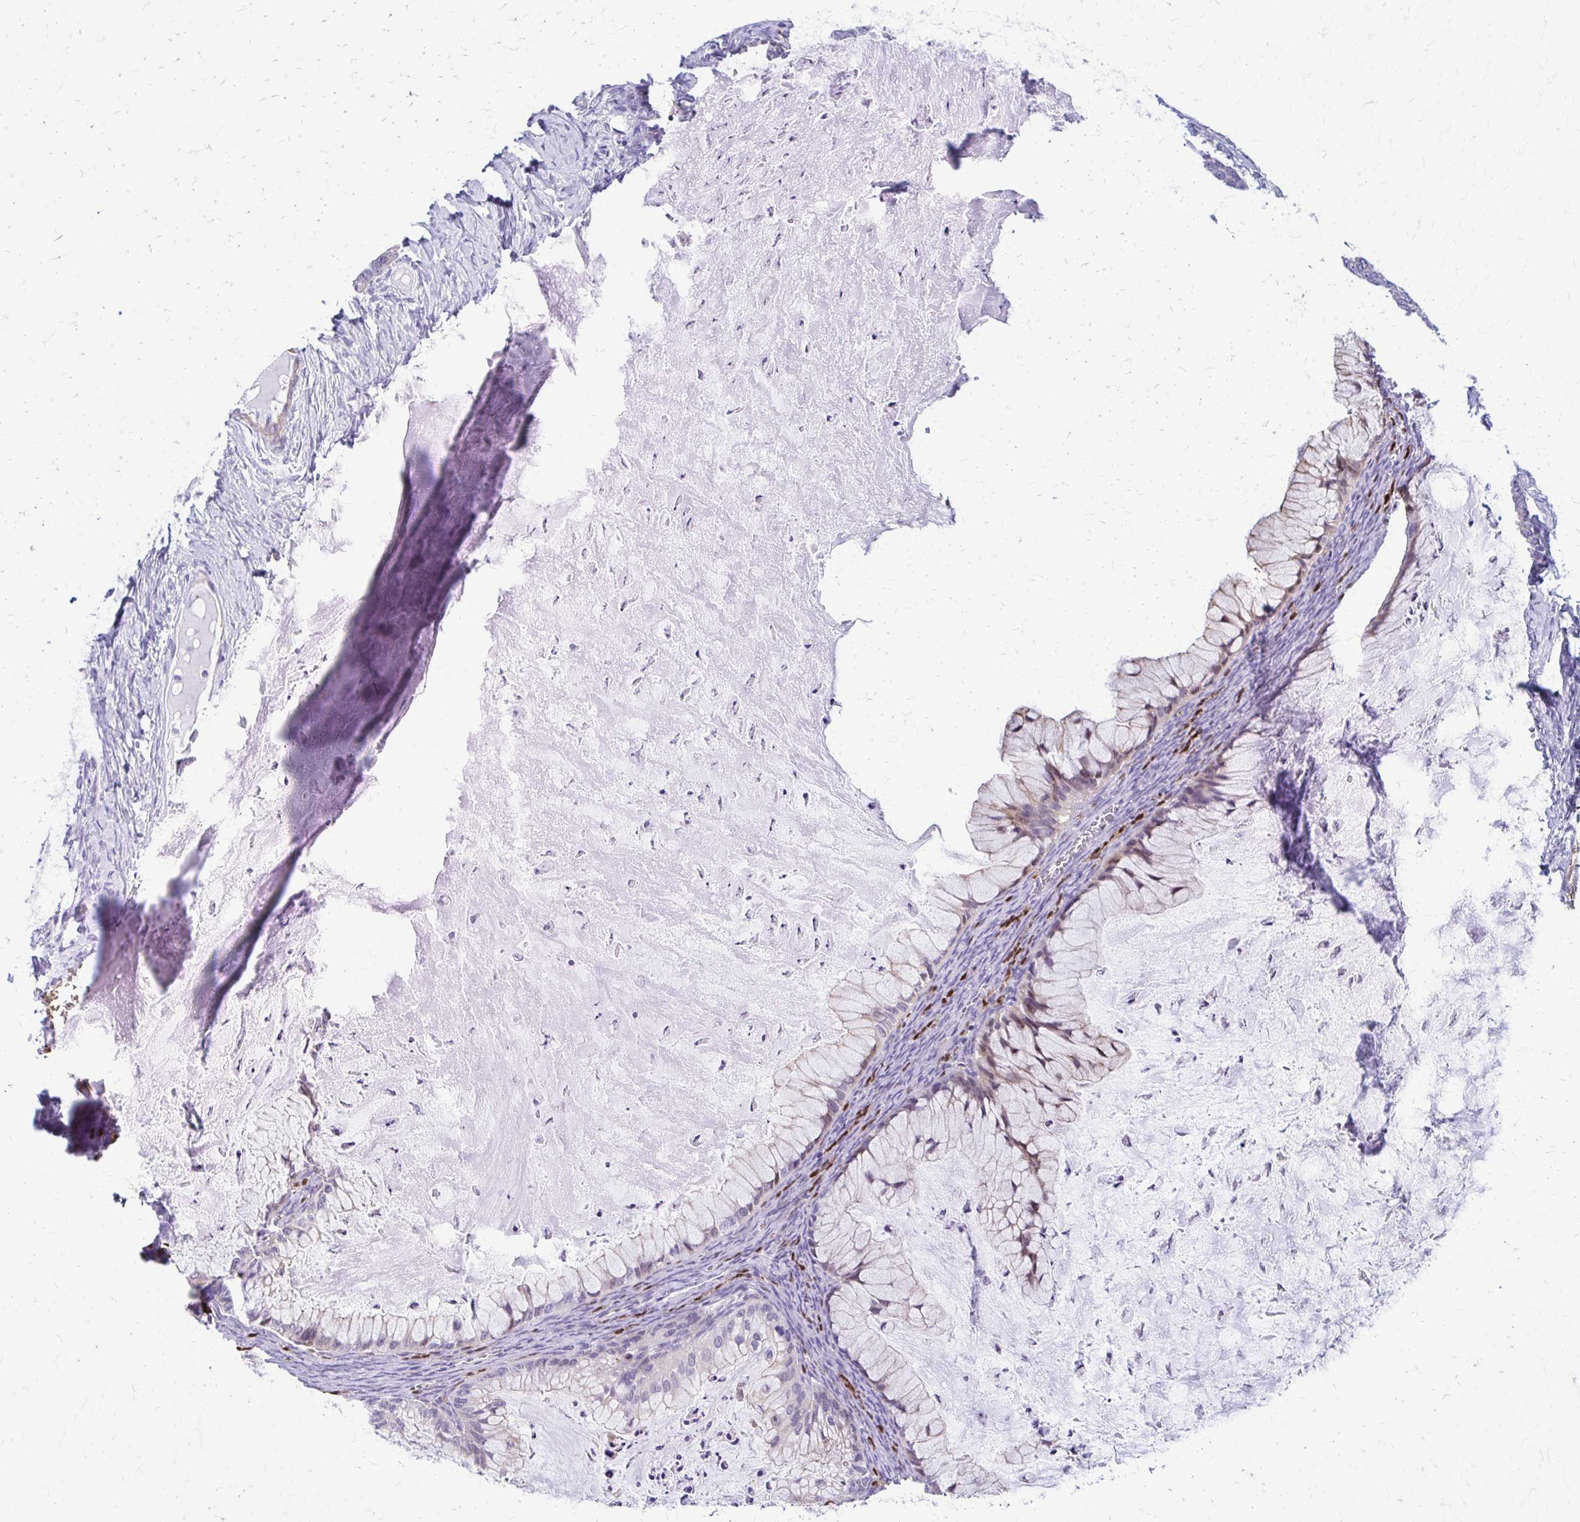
{"staining": {"intensity": "weak", "quantity": "25%-75%", "location": "cytoplasmic/membranous"}, "tissue": "ovarian cancer", "cell_type": "Tumor cells", "image_type": "cancer", "snomed": [{"axis": "morphology", "description": "Cystadenocarcinoma, mucinous, NOS"}, {"axis": "topography", "description": "Ovary"}], "caption": "Weak cytoplasmic/membranous positivity is identified in about 25%-75% of tumor cells in ovarian mucinous cystadenocarcinoma.", "gene": "DSP", "patient": {"sex": "female", "age": 72}}